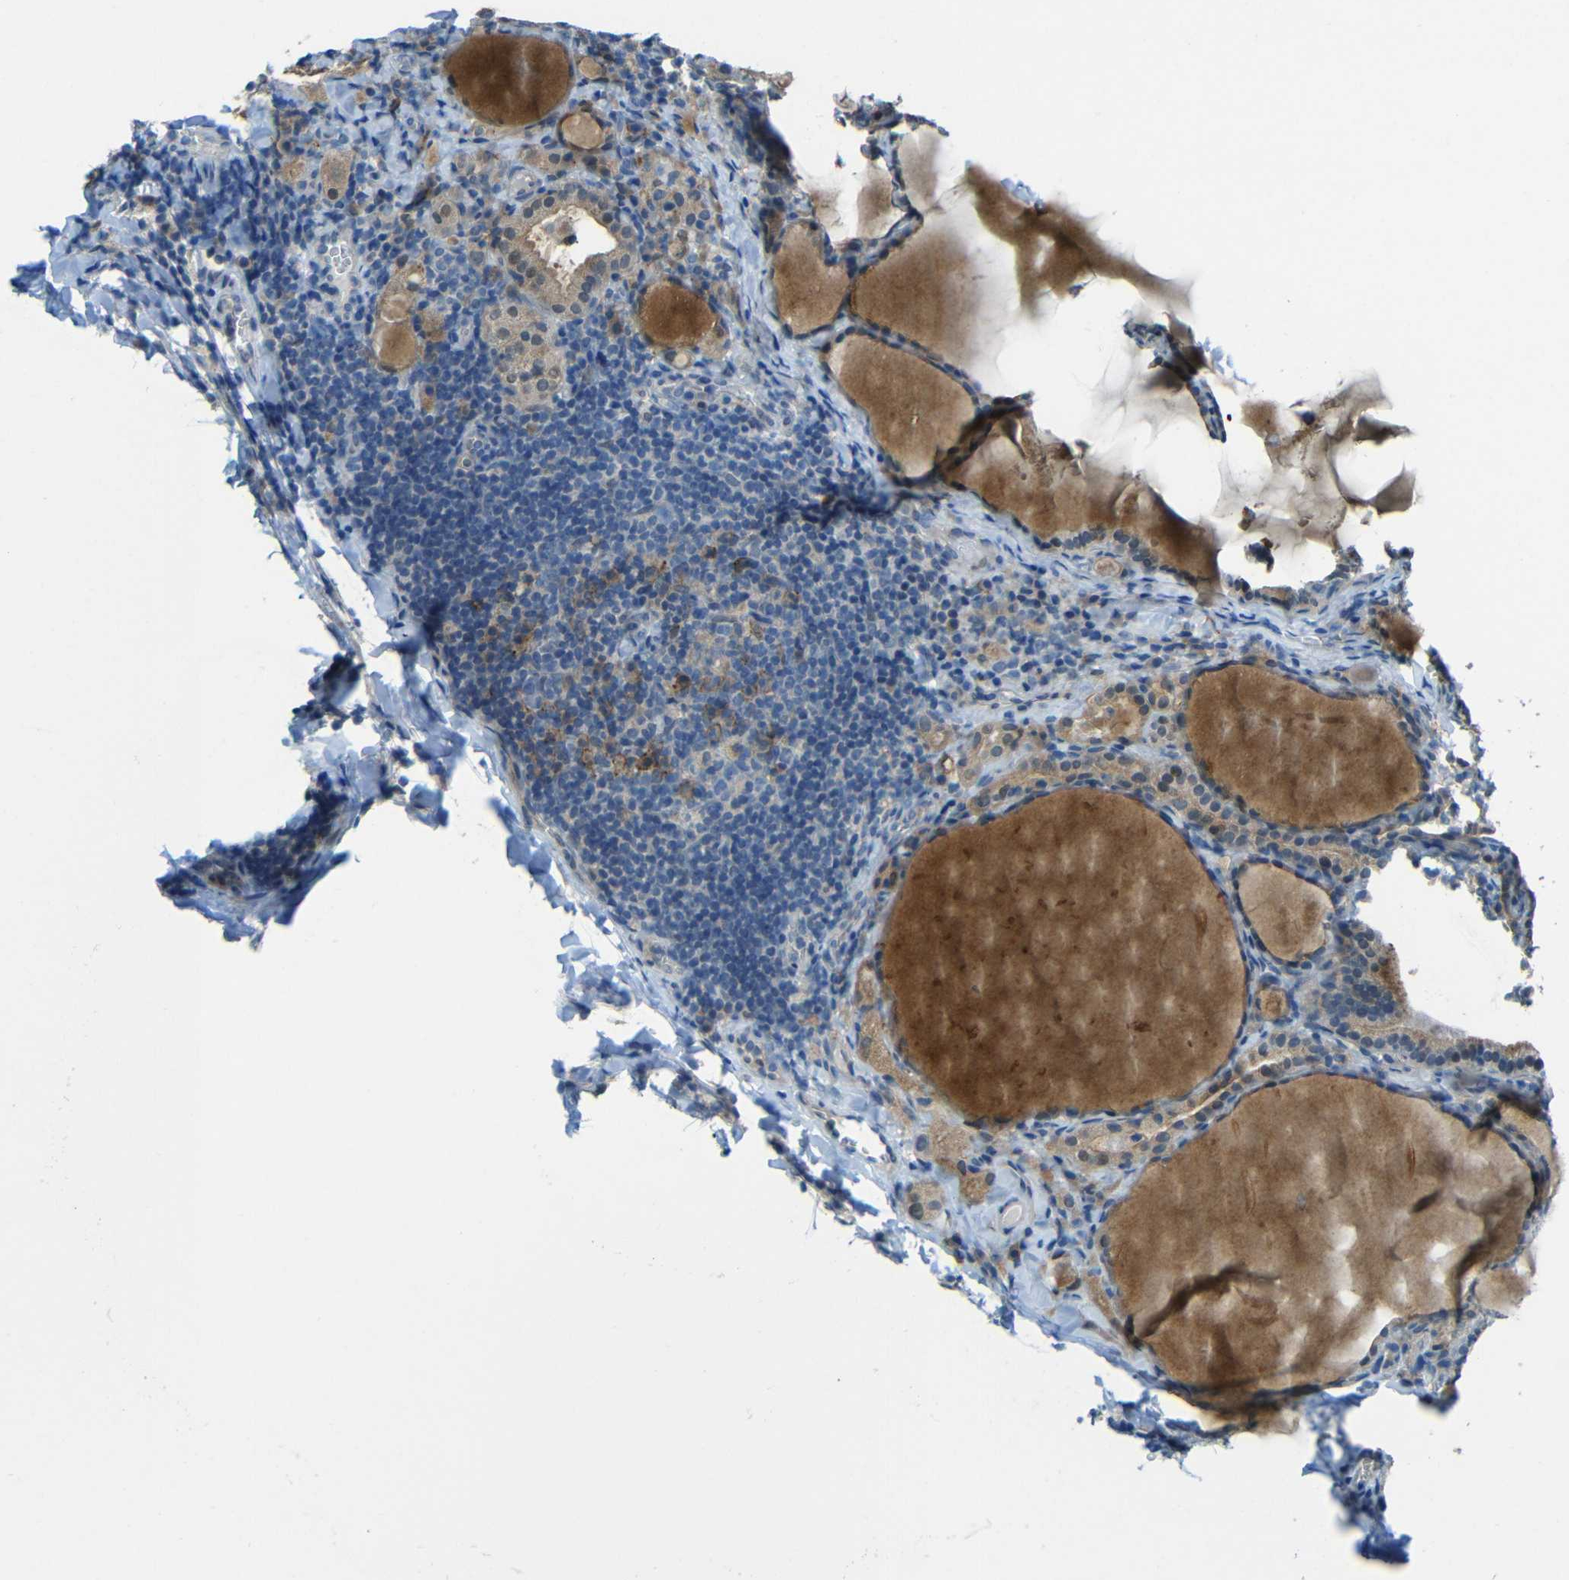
{"staining": {"intensity": "moderate", "quantity": ">75%", "location": "cytoplasmic/membranous"}, "tissue": "thyroid cancer", "cell_type": "Tumor cells", "image_type": "cancer", "snomed": [{"axis": "morphology", "description": "Papillary adenocarcinoma, NOS"}, {"axis": "topography", "description": "Thyroid gland"}], "caption": "IHC micrograph of human thyroid papillary adenocarcinoma stained for a protein (brown), which displays medium levels of moderate cytoplasmic/membranous staining in approximately >75% of tumor cells.", "gene": "ANKRD22", "patient": {"sex": "female", "age": 42}}